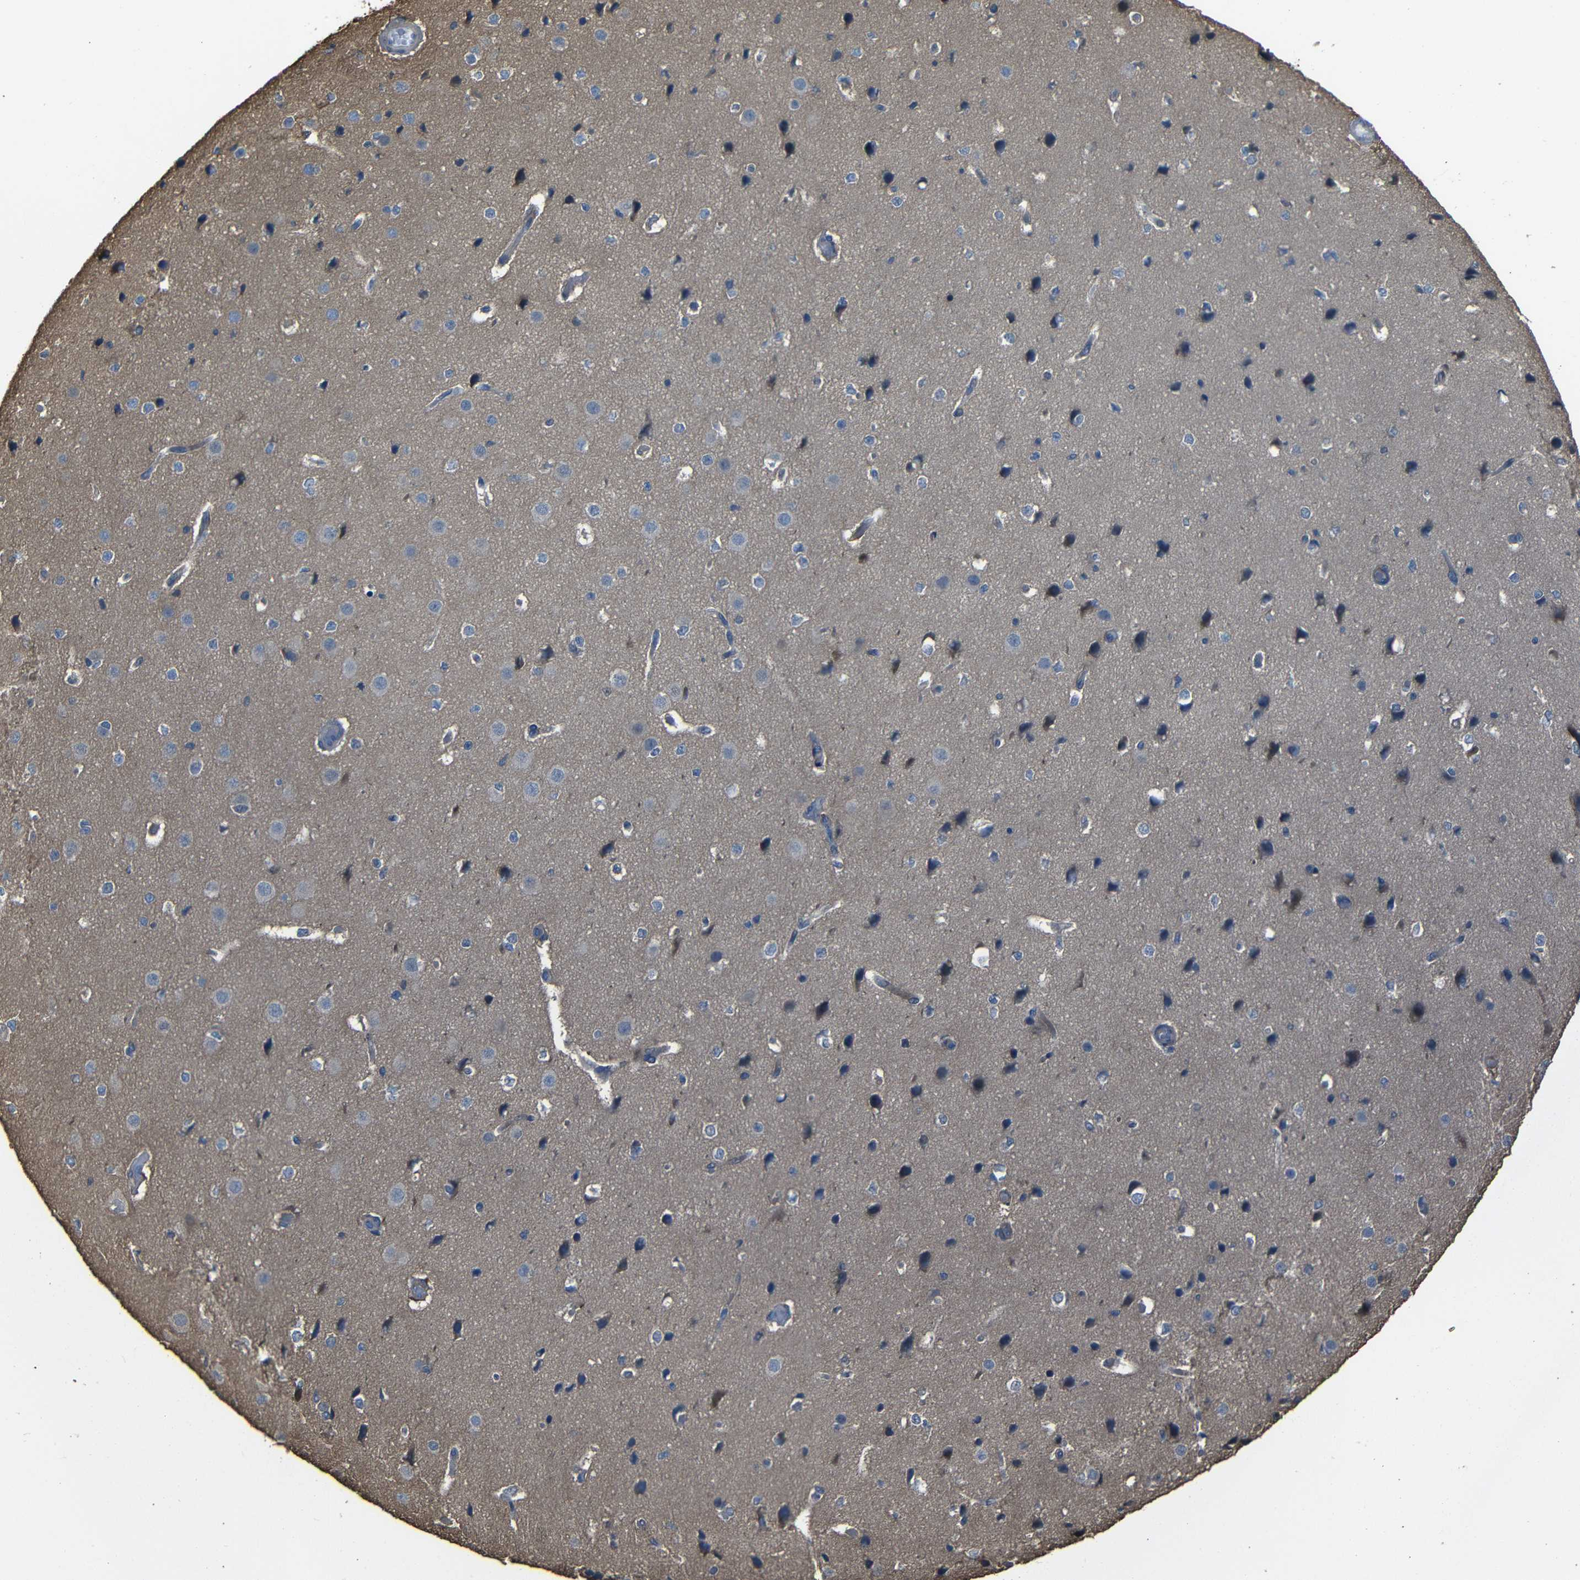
{"staining": {"intensity": "negative", "quantity": "none", "location": "none"}, "tissue": "cerebral cortex", "cell_type": "Endothelial cells", "image_type": "normal", "snomed": [{"axis": "morphology", "description": "Normal tissue, NOS"}, {"axis": "morphology", "description": "Developmental malformation"}, {"axis": "topography", "description": "Cerebral cortex"}], "caption": "DAB immunohistochemical staining of normal cerebral cortex reveals no significant positivity in endothelial cells.", "gene": "ADGRE5", "patient": {"sex": "female", "age": 30}}